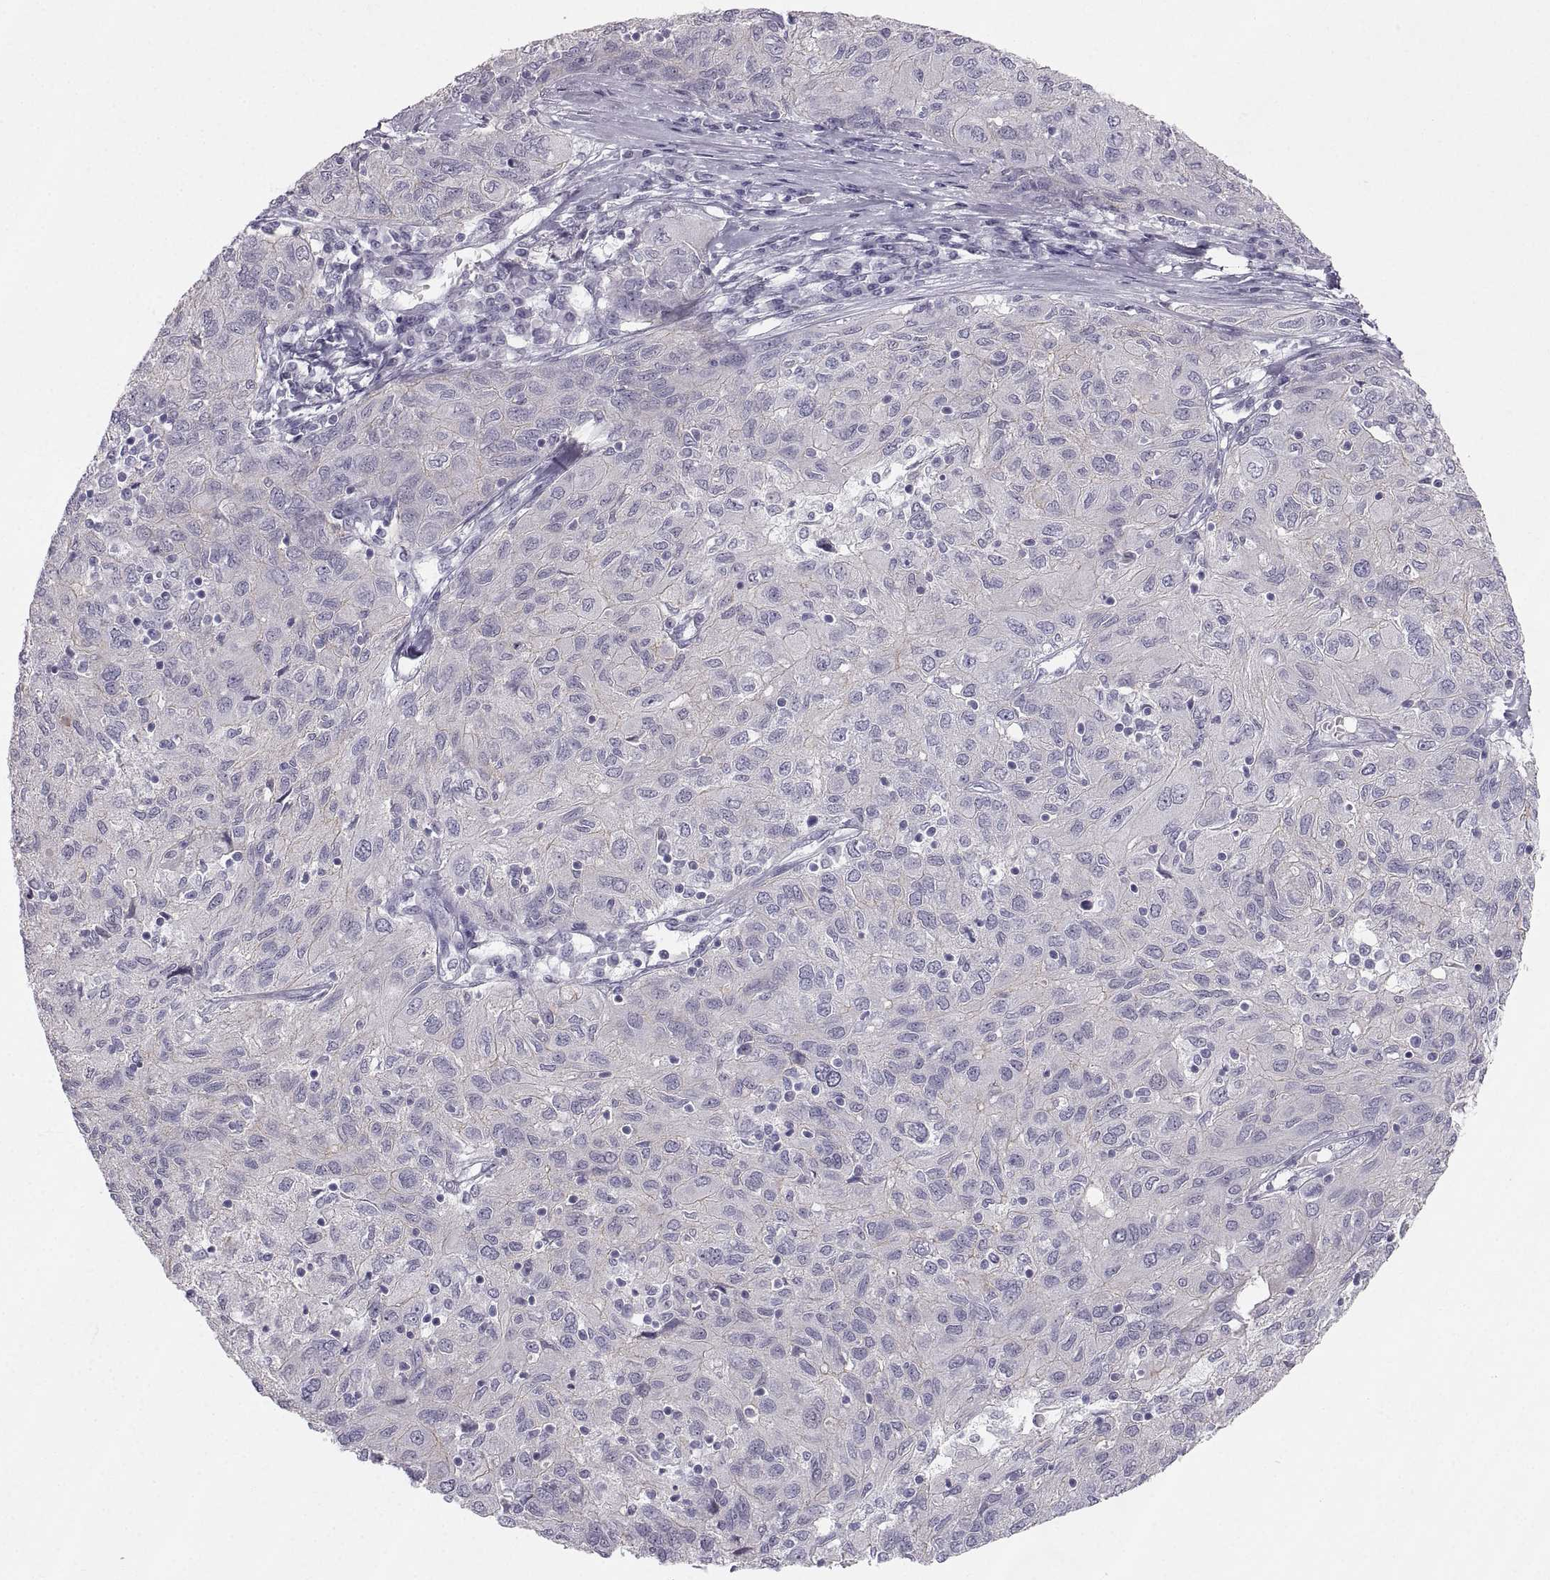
{"staining": {"intensity": "weak", "quantity": "<25%", "location": "cytoplasmic/membranous"}, "tissue": "ovarian cancer", "cell_type": "Tumor cells", "image_type": "cancer", "snomed": [{"axis": "morphology", "description": "Carcinoma, endometroid"}, {"axis": "topography", "description": "Ovary"}], "caption": "High magnification brightfield microscopy of ovarian endometroid carcinoma stained with DAB (brown) and counterstained with hematoxylin (blue): tumor cells show no significant positivity.", "gene": "ZNF185", "patient": {"sex": "female", "age": 50}}